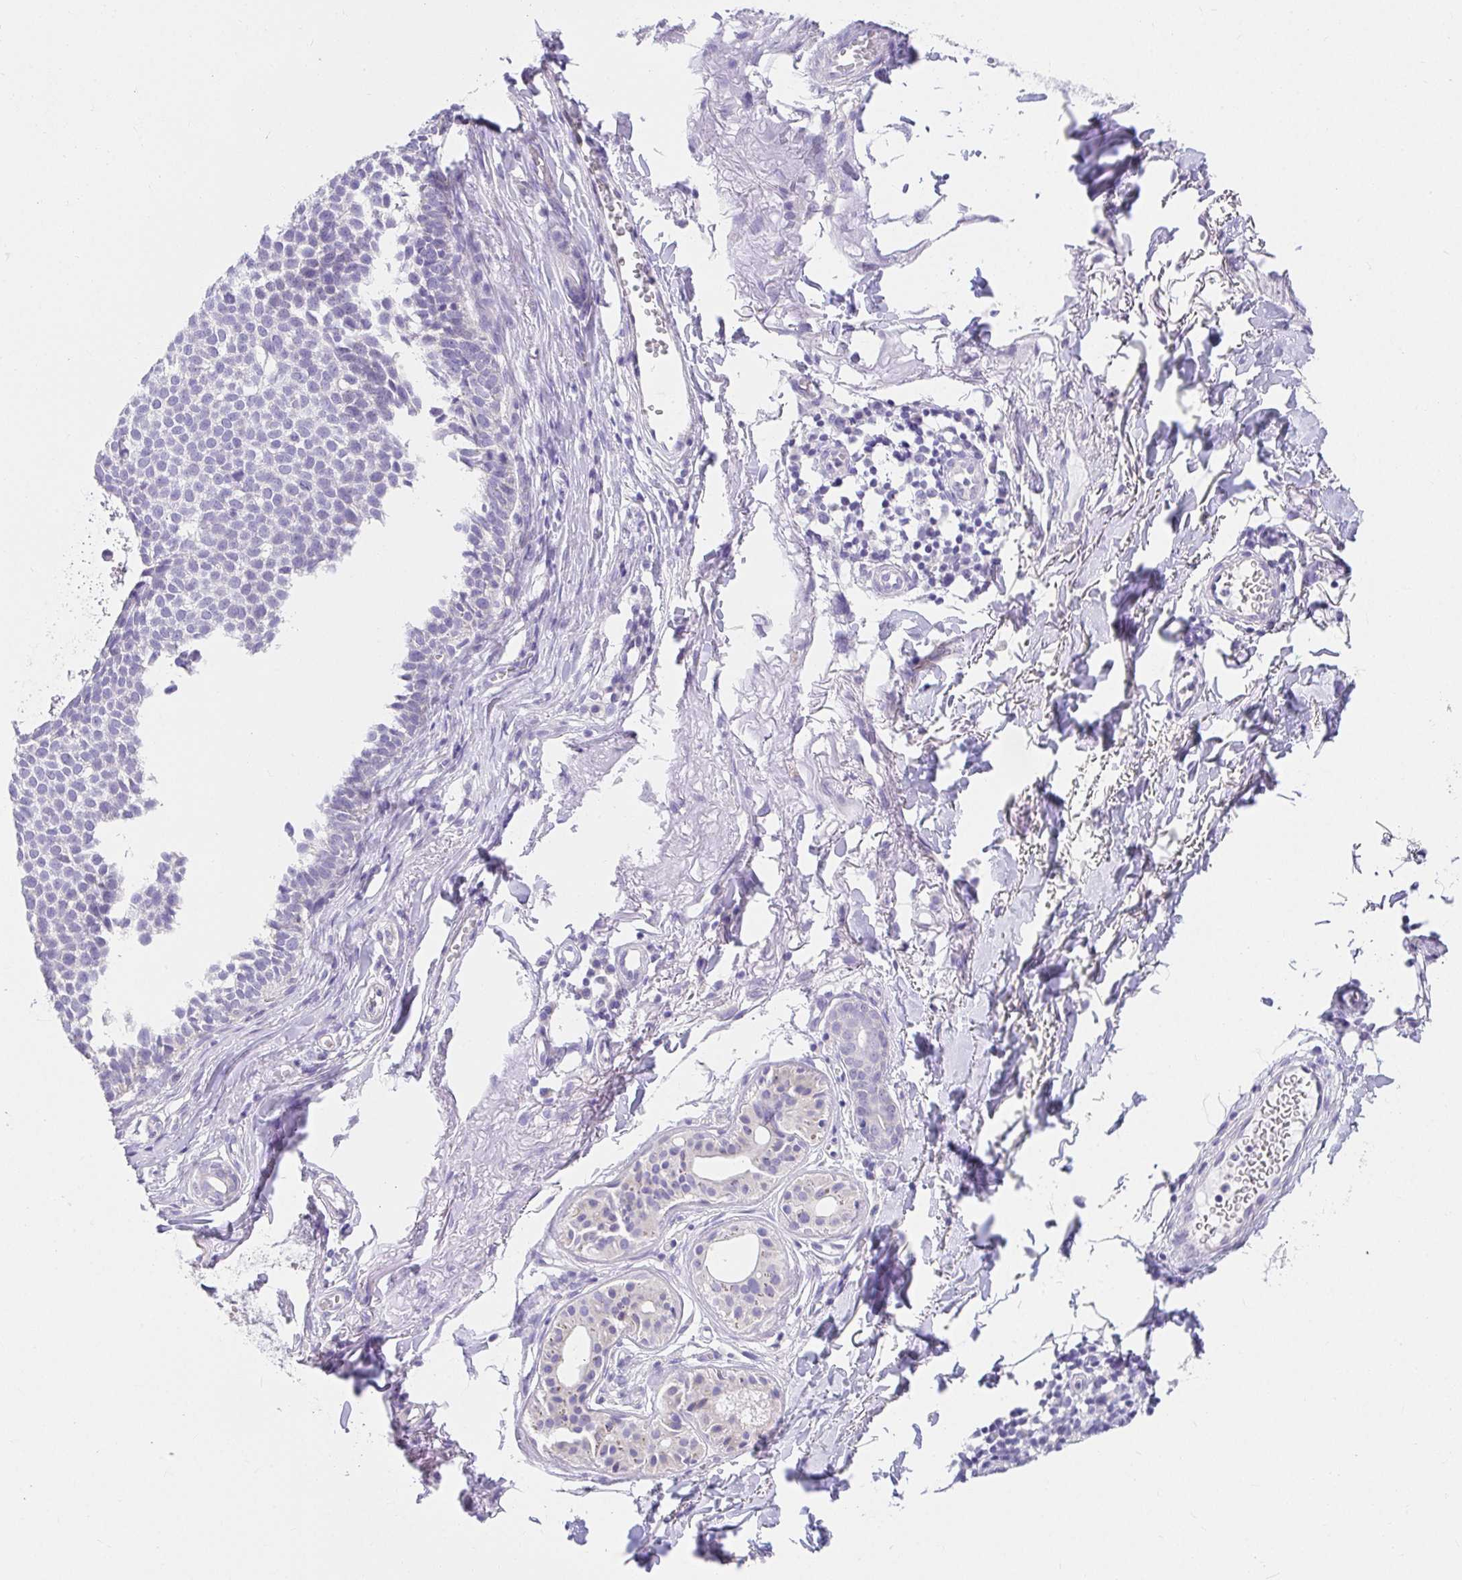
{"staining": {"intensity": "negative", "quantity": "none", "location": "none"}, "tissue": "skin cancer", "cell_type": "Tumor cells", "image_type": "cancer", "snomed": [{"axis": "morphology", "description": "Basal cell carcinoma"}, {"axis": "topography", "description": "Skin"}], "caption": "The photomicrograph shows no significant expression in tumor cells of skin cancer.", "gene": "VGLL1", "patient": {"sex": "male", "age": 63}}